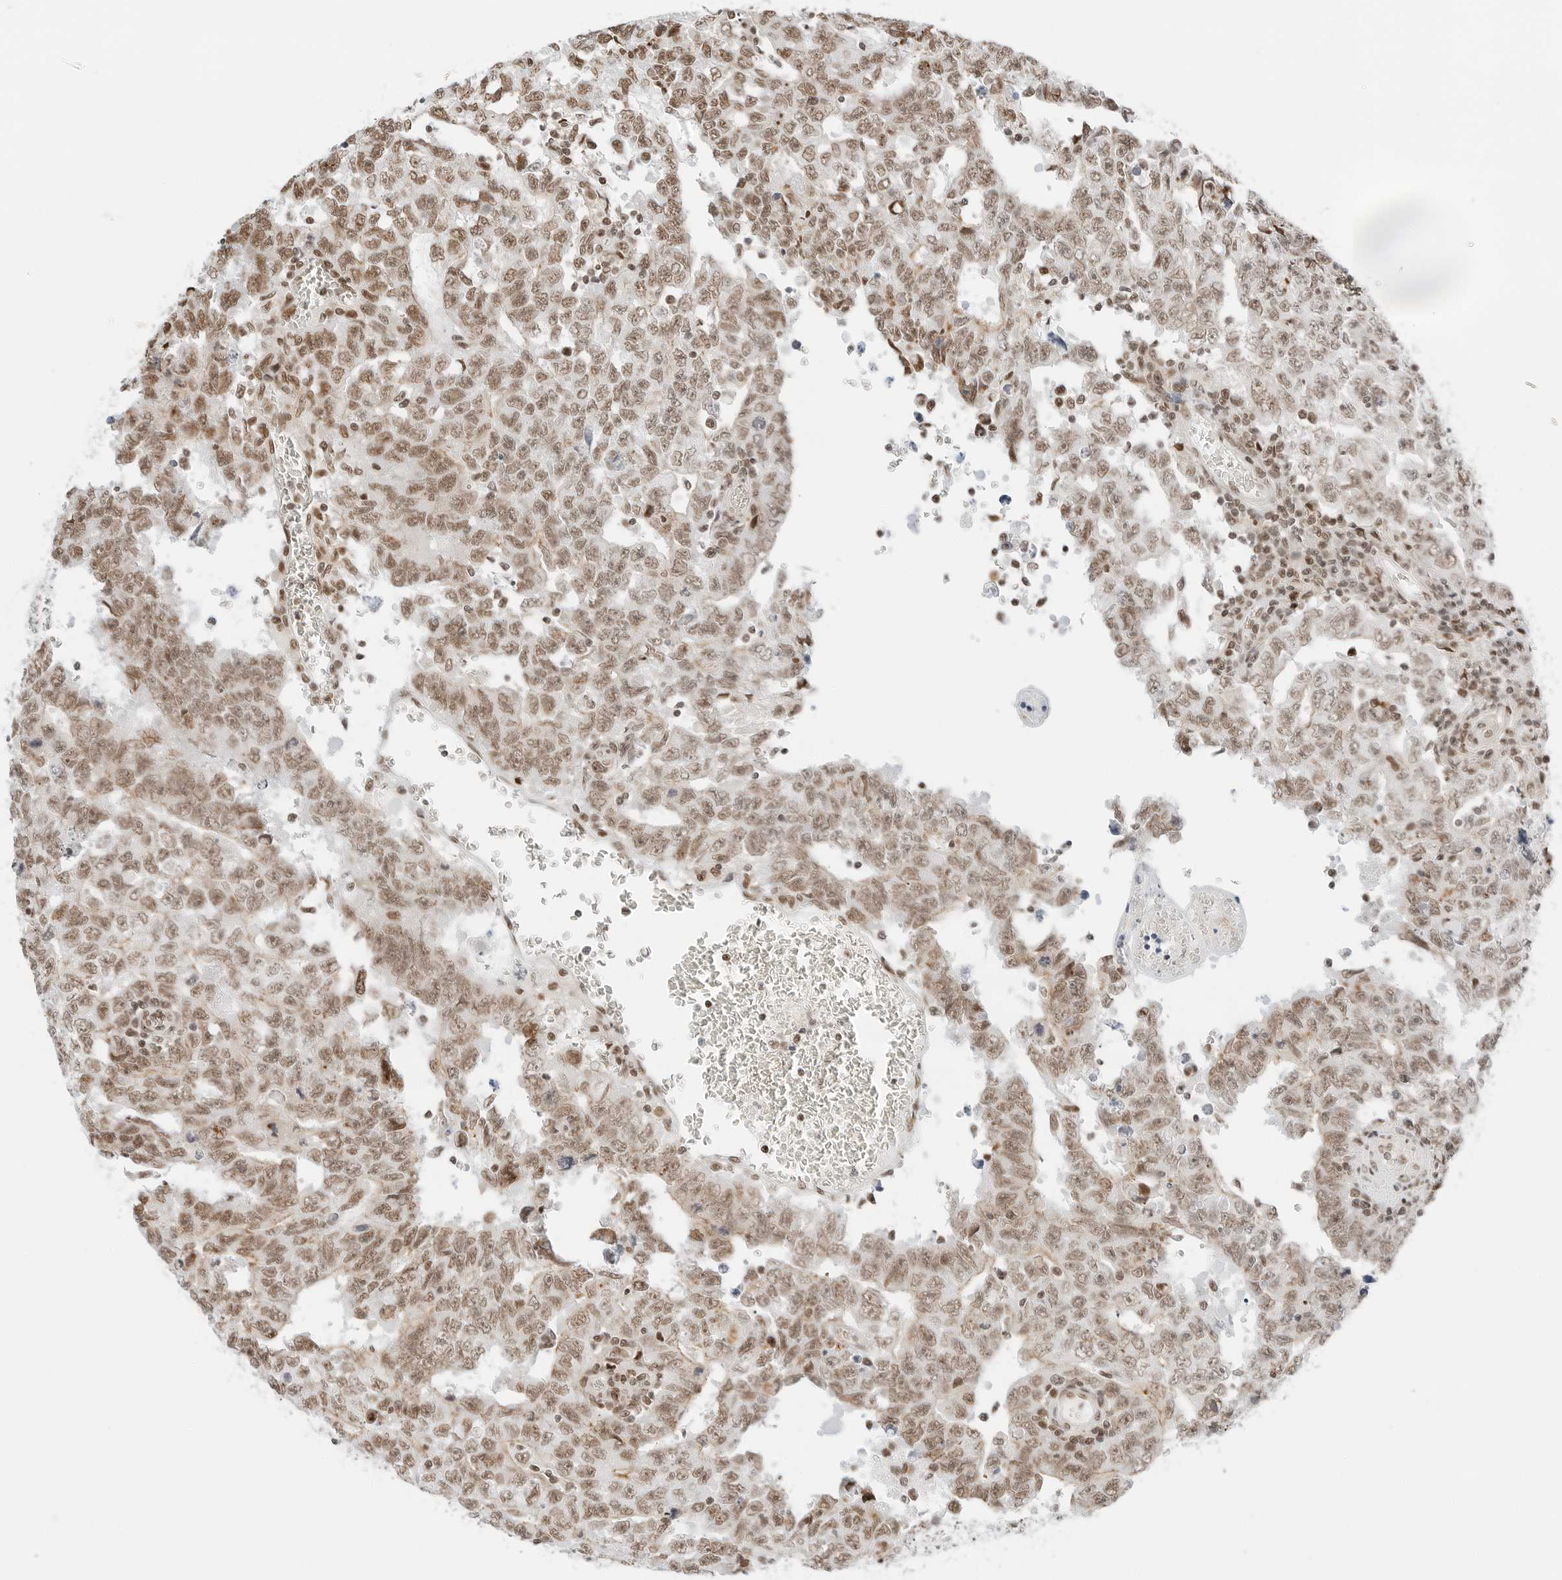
{"staining": {"intensity": "moderate", "quantity": ">75%", "location": "nuclear"}, "tissue": "testis cancer", "cell_type": "Tumor cells", "image_type": "cancer", "snomed": [{"axis": "morphology", "description": "Carcinoma, Embryonal, NOS"}, {"axis": "topography", "description": "Testis"}], "caption": "Testis cancer stained for a protein exhibits moderate nuclear positivity in tumor cells.", "gene": "CRTC2", "patient": {"sex": "male", "age": 26}}